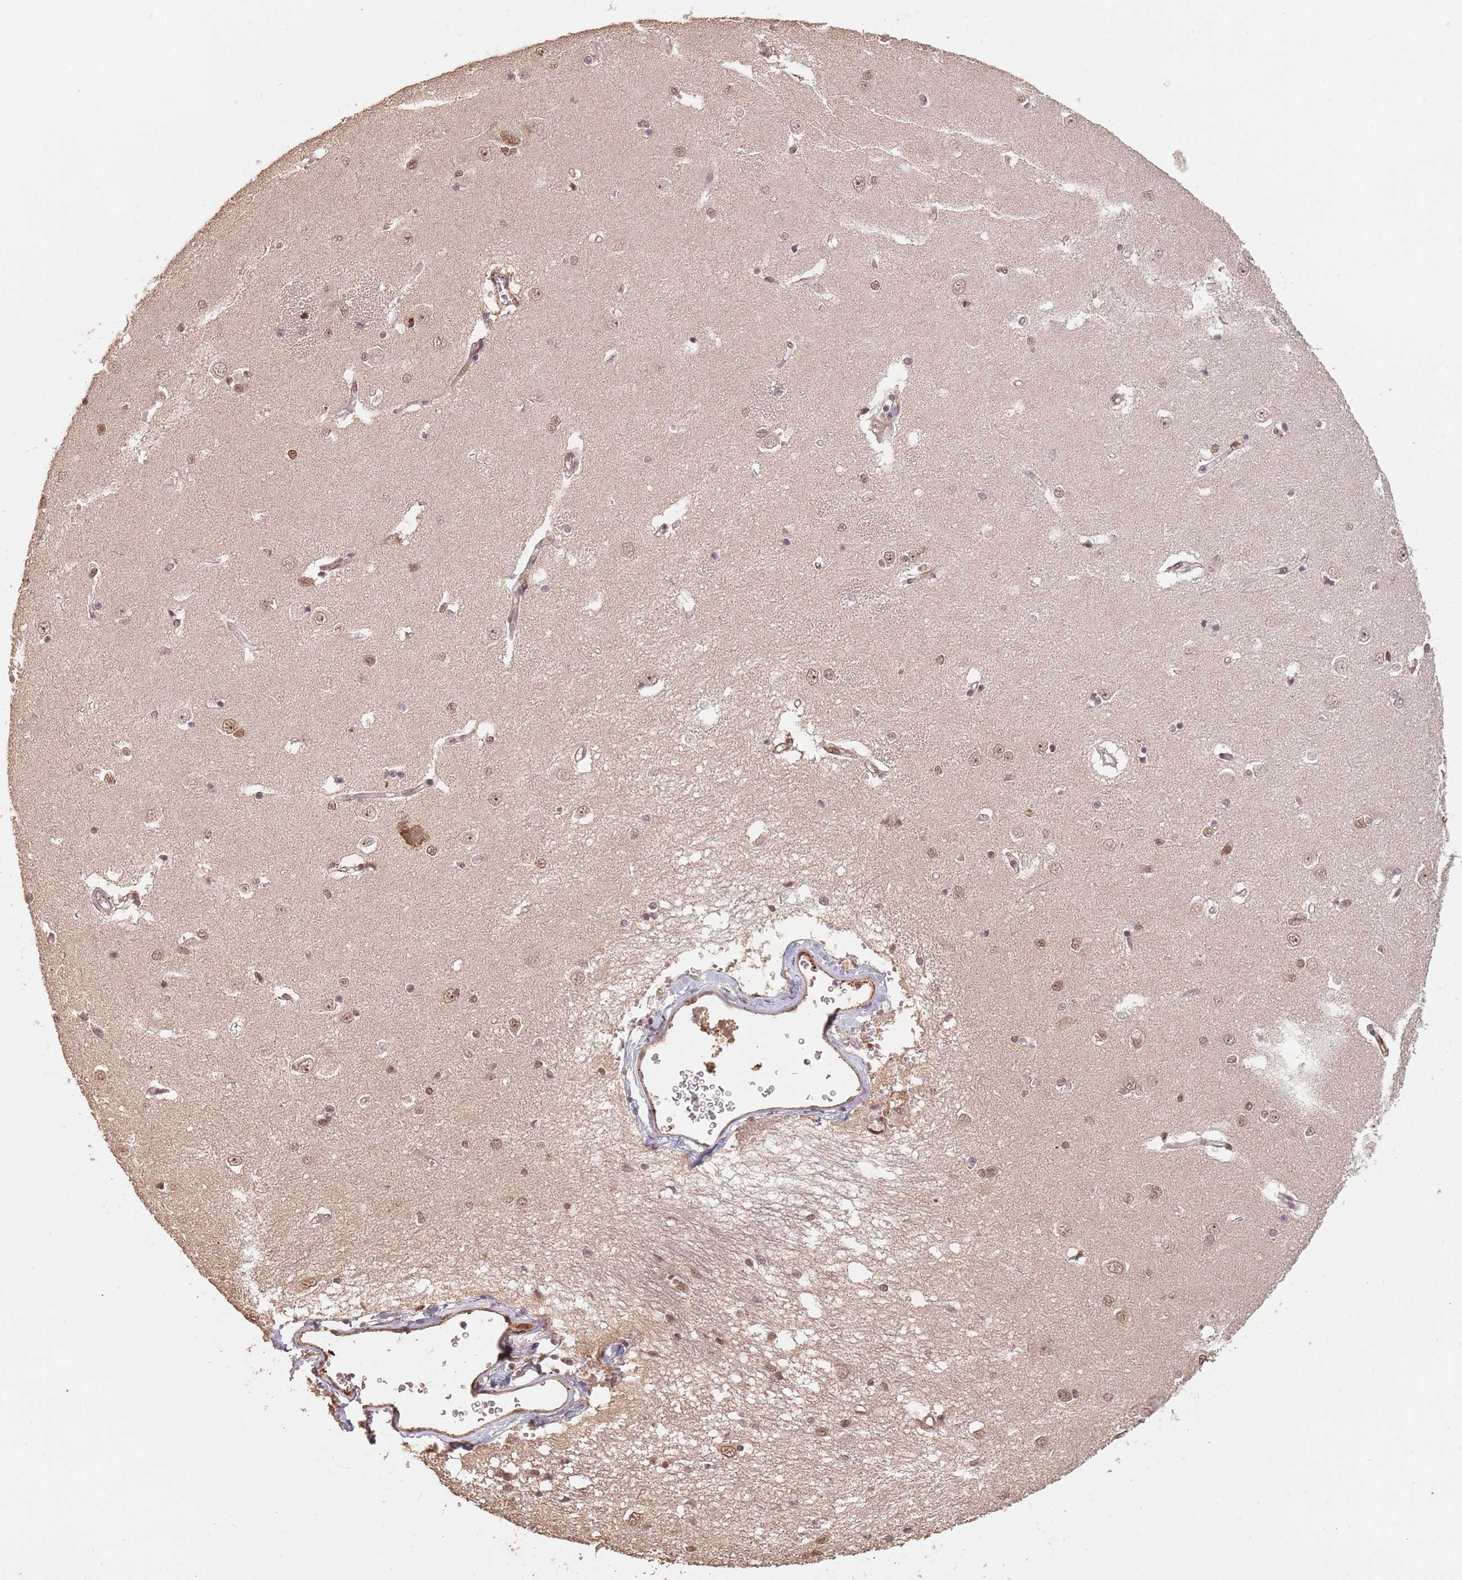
{"staining": {"intensity": "moderate", "quantity": "25%-75%", "location": "nuclear"}, "tissue": "caudate", "cell_type": "Glial cells", "image_type": "normal", "snomed": [{"axis": "morphology", "description": "Normal tissue, NOS"}, {"axis": "topography", "description": "Lateral ventricle wall"}], "caption": "A medium amount of moderate nuclear staining is present in approximately 25%-75% of glial cells in normal caudate. The protein is stained brown, and the nuclei are stained in blue (DAB IHC with brightfield microscopy, high magnification).", "gene": "RFXANK", "patient": {"sex": "male", "age": 37}}